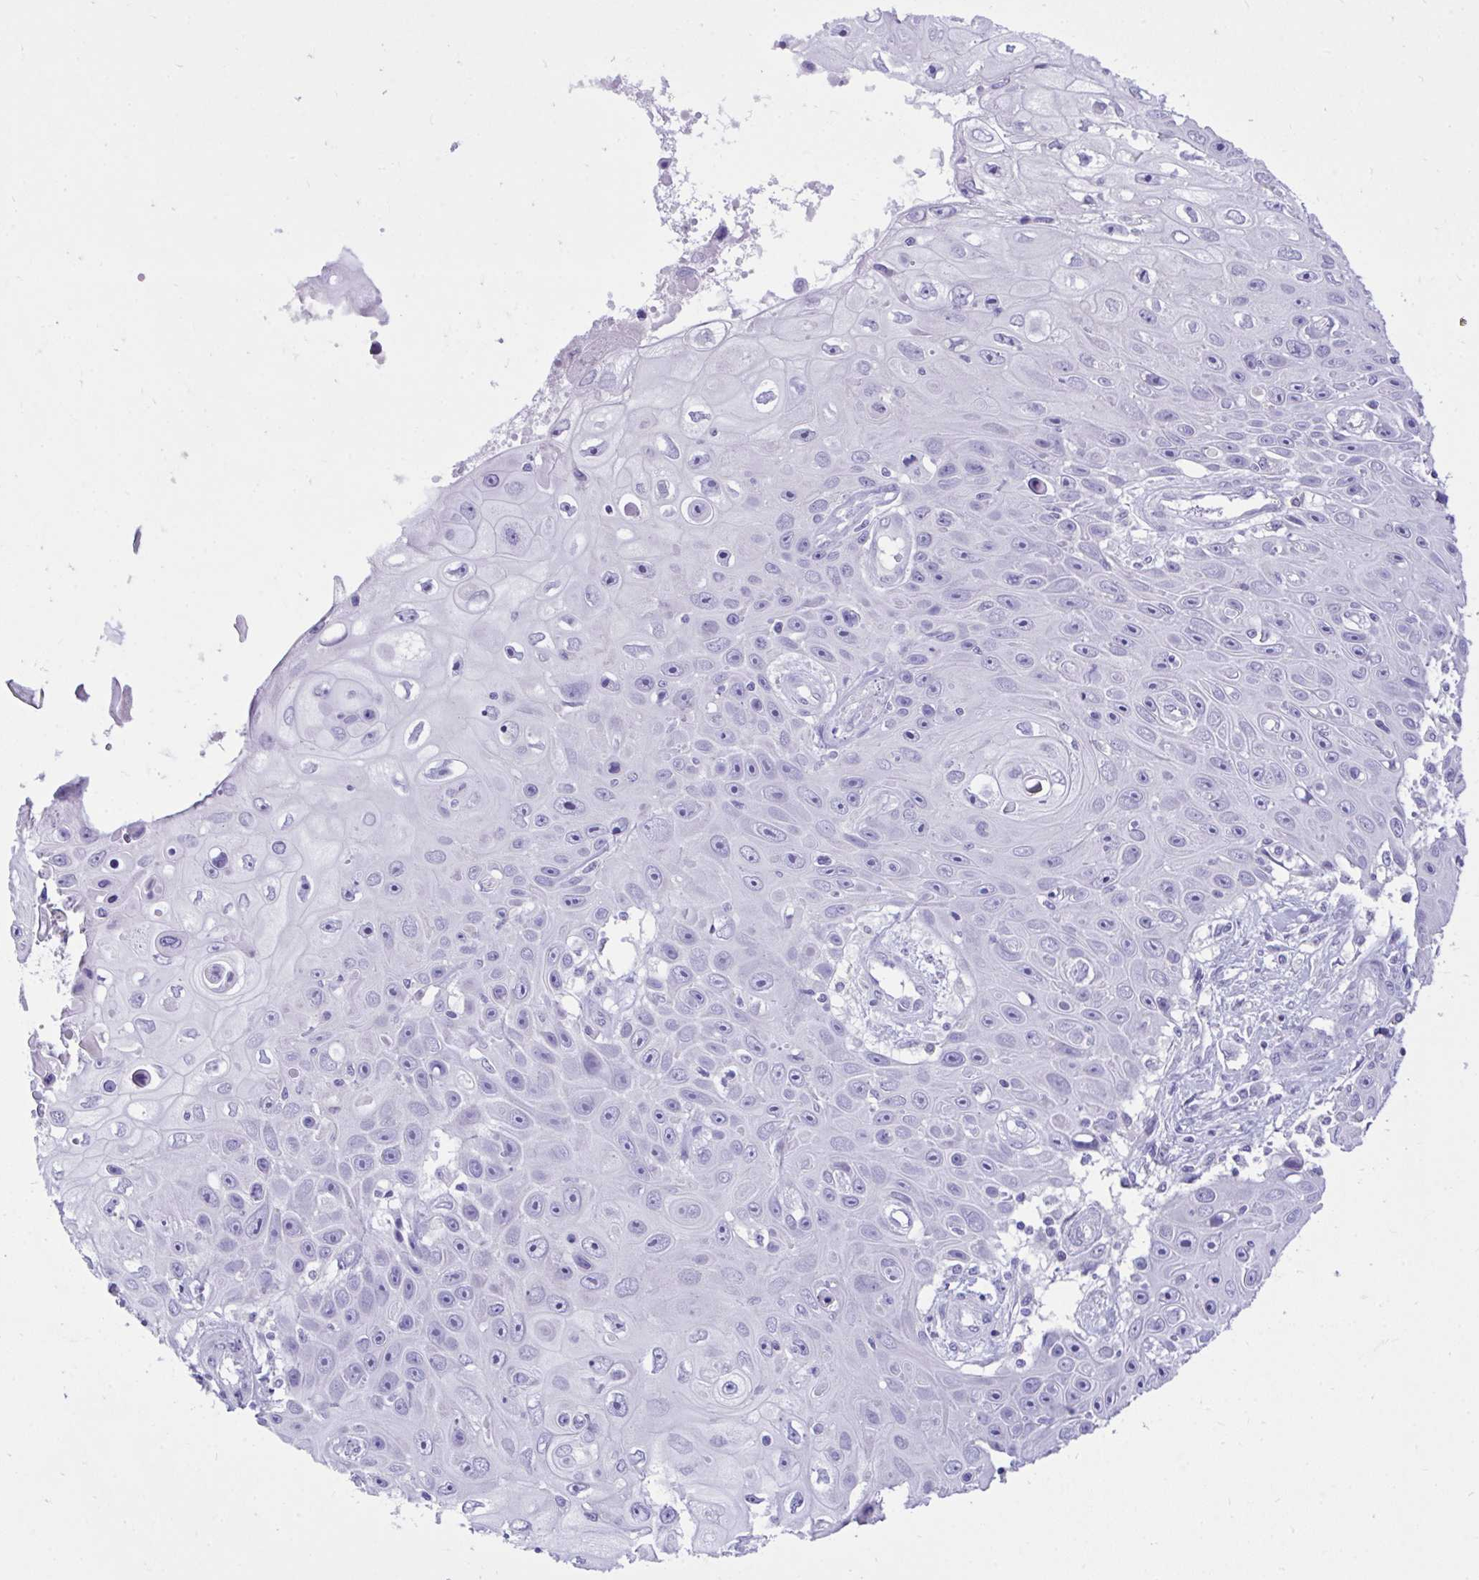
{"staining": {"intensity": "negative", "quantity": "none", "location": "none"}, "tissue": "skin cancer", "cell_type": "Tumor cells", "image_type": "cancer", "snomed": [{"axis": "morphology", "description": "Squamous cell carcinoma, NOS"}, {"axis": "topography", "description": "Skin"}], "caption": "A photomicrograph of skin cancer (squamous cell carcinoma) stained for a protein shows no brown staining in tumor cells. (DAB IHC, high magnification).", "gene": "PLEKHH1", "patient": {"sex": "male", "age": 82}}